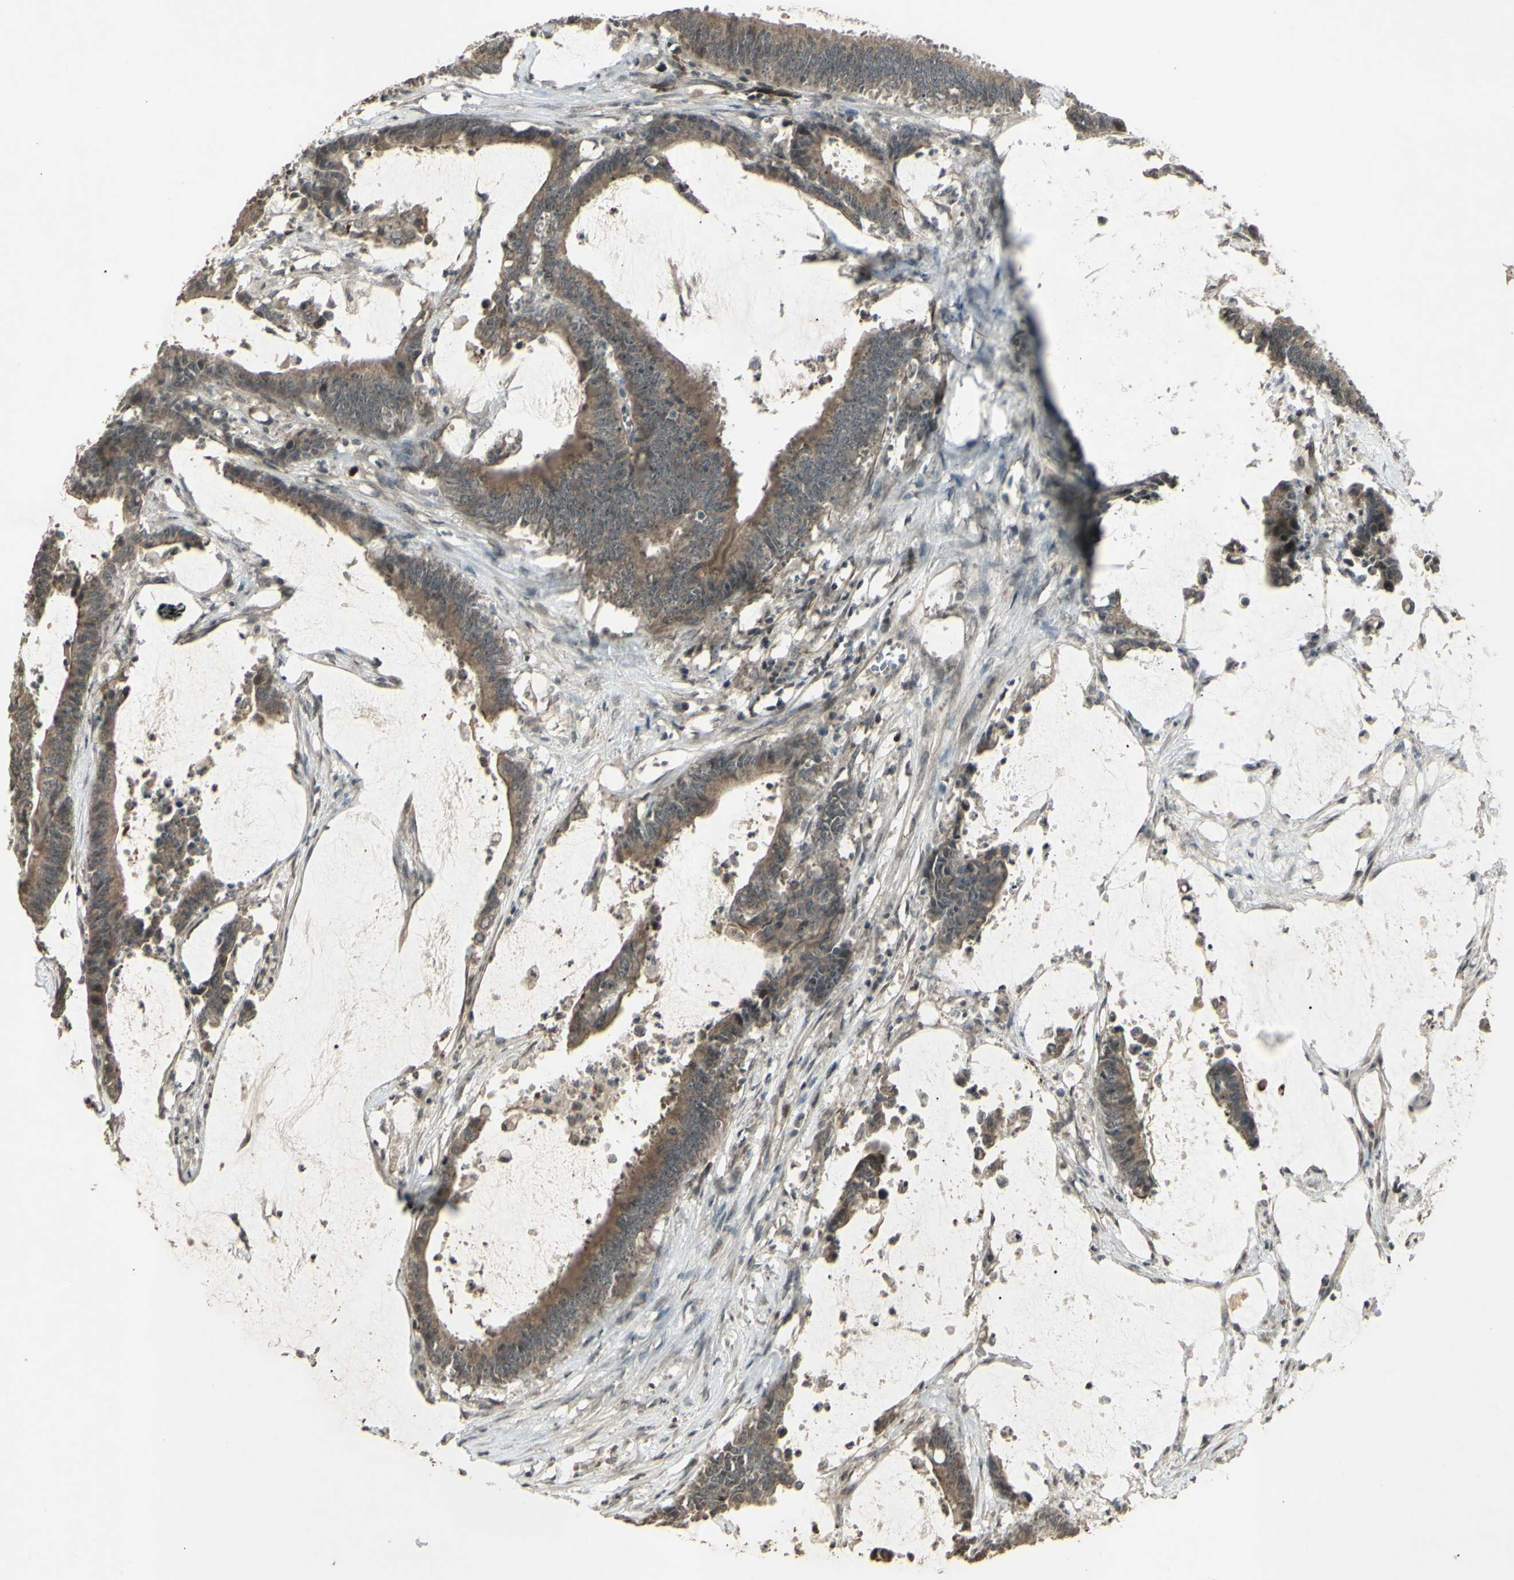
{"staining": {"intensity": "weak", "quantity": ">75%", "location": "cytoplasmic/membranous"}, "tissue": "colorectal cancer", "cell_type": "Tumor cells", "image_type": "cancer", "snomed": [{"axis": "morphology", "description": "Adenocarcinoma, NOS"}, {"axis": "topography", "description": "Rectum"}], "caption": "IHC micrograph of neoplastic tissue: human adenocarcinoma (colorectal) stained using immunohistochemistry (IHC) reveals low levels of weak protein expression localized specifically in the cytoplasmic/membranous of tumor cells, appearing as a cytoplasmic/membranous brown color.", "gene": "BLNK", "patient": {"sex": "female", "age": 66}}